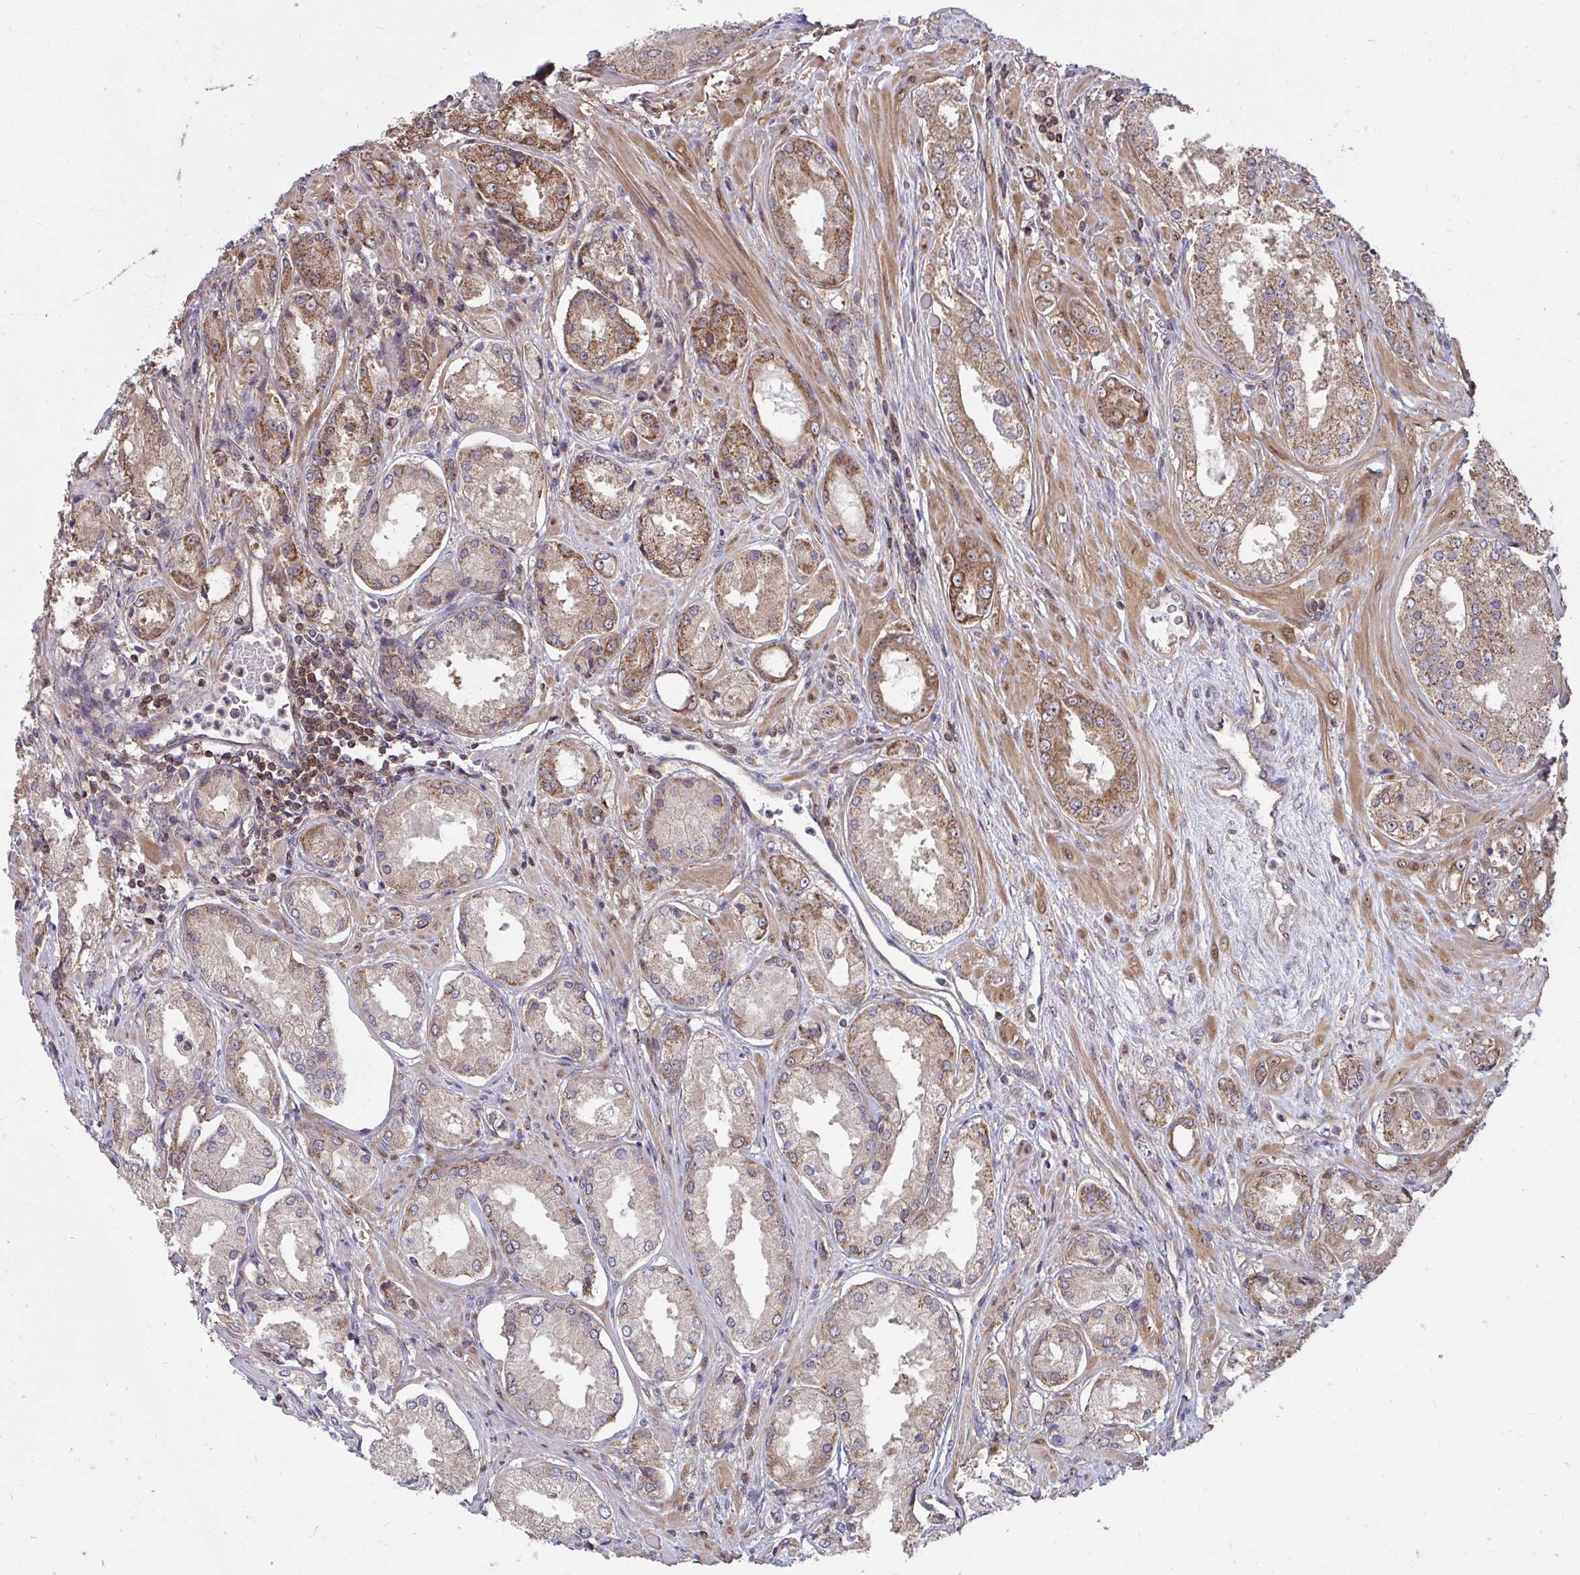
{"staining": {"intensity": "moderate", "quantity": ">75%", "location": "cytoplasmic/membranous"}, "tissue": "prostate cancer", "cell_type": "Tumor cells", "image_type": "cancer", "snomed": [{"axis": "morphology", "description": "Adenocarcinoma, Low grade"}, {"axis": "topography", "description": "Prostate"}], "caption": "Prostate cancer tissue demonstrates moderate cytoplasmic/membranous staining in about >75% of tumor cells", "gene": "DNAJA2", "patient": {"sex": "male", "age": 68}}